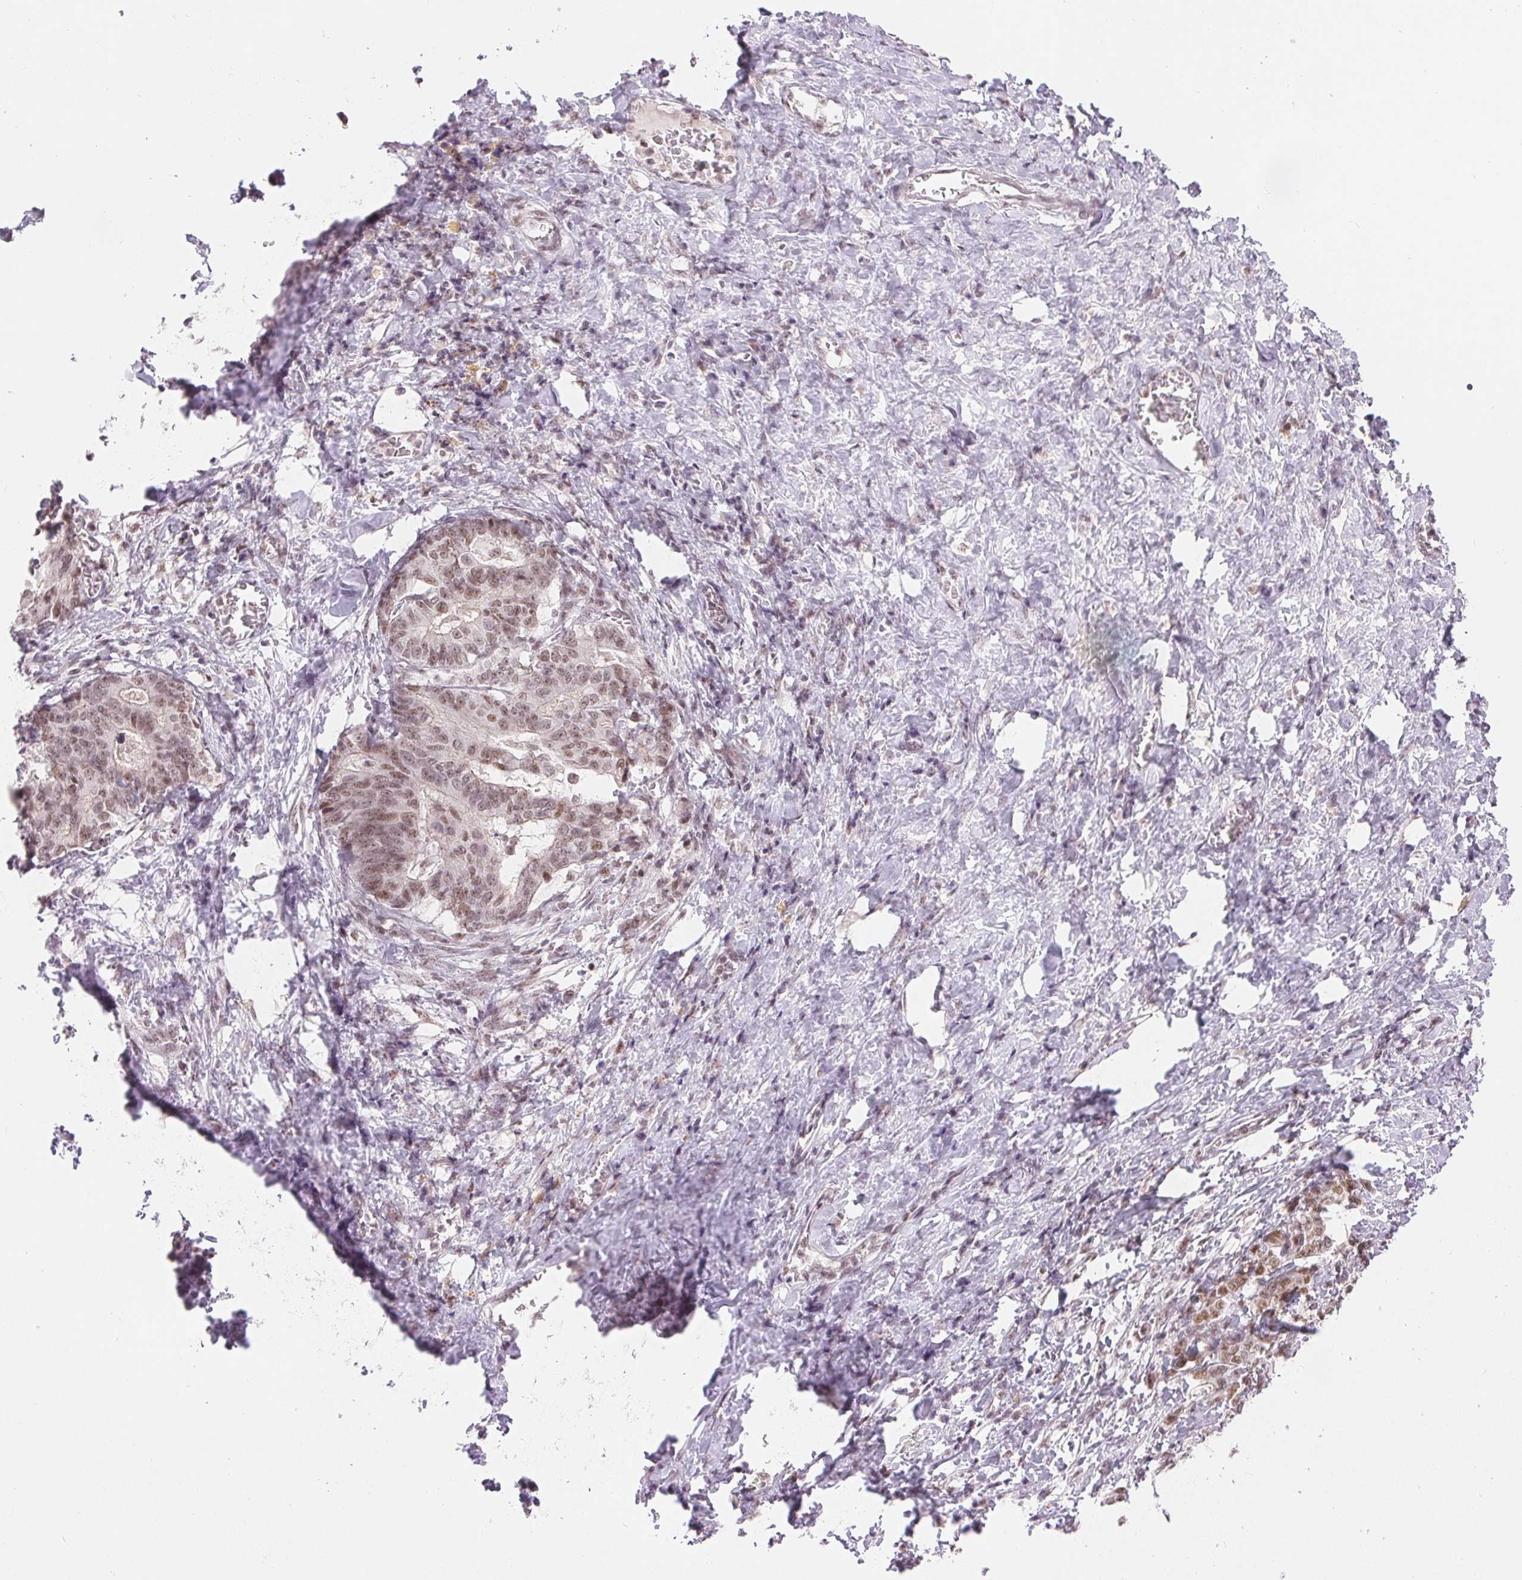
{"staining": {"intensity": "moderate", "quantity": ">75%", "location": "nuclear"}, "tissue": "stomach cancer", "cell_type": "Tumor cells", "image_type": "cancer", "snomed": [{"axis": "morphology", "description": "Normal tissue, NOS"}, {"axis": "morphology", "description": "Adenocarcinoma, NOS"}, {"axis": "topography", "description": "Stomach"}], "caption": "Stomach adenocarcinoma stained with a protein marker shows moderate staining in tumor cells.", "gene": "DEK", "patient": {"sex": "female", "age": 64}}